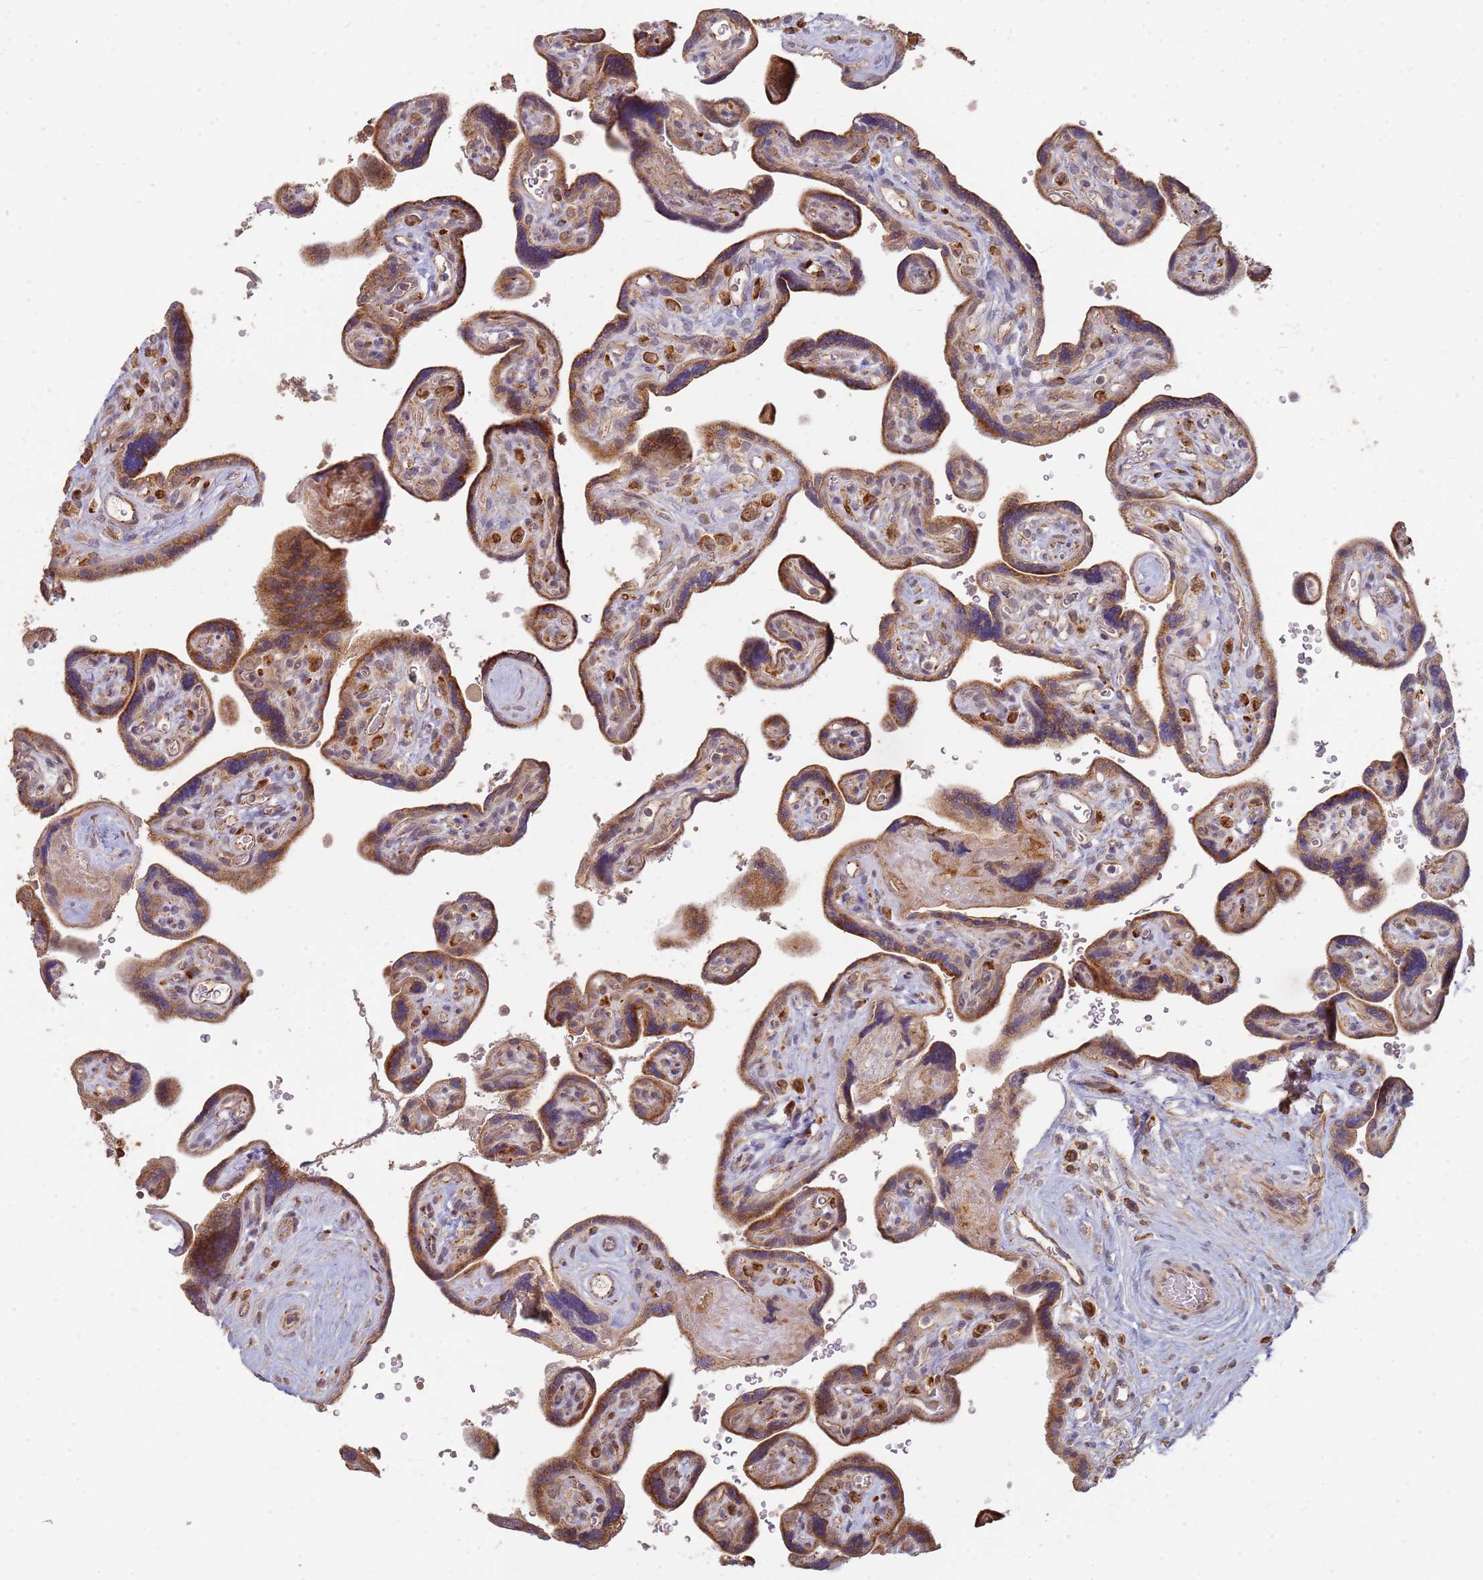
{"staining": {"intensity": "moderate", "quantity": ">75%", "location": "cytoplasmic/membranous"}, "tissue": "placenta", "cell_type": "Decidual cells", "image_type": "normal", "snomed": [{"axis": "morphology", "description": "Normal tissue, NOS"}, {"axis": "topography", "description": "Placenta"}], "caption": "Immunohistochemical staining of normal placenta displays >75% levels of moderate cytoplasmic/membranous protein positivity in approximately >75% of decidual cells. (DAB = brown stain, brightfield microscopy at high magnification).", "gene": "MPEG1", "patient": {"sex": "female", "age": 39}}